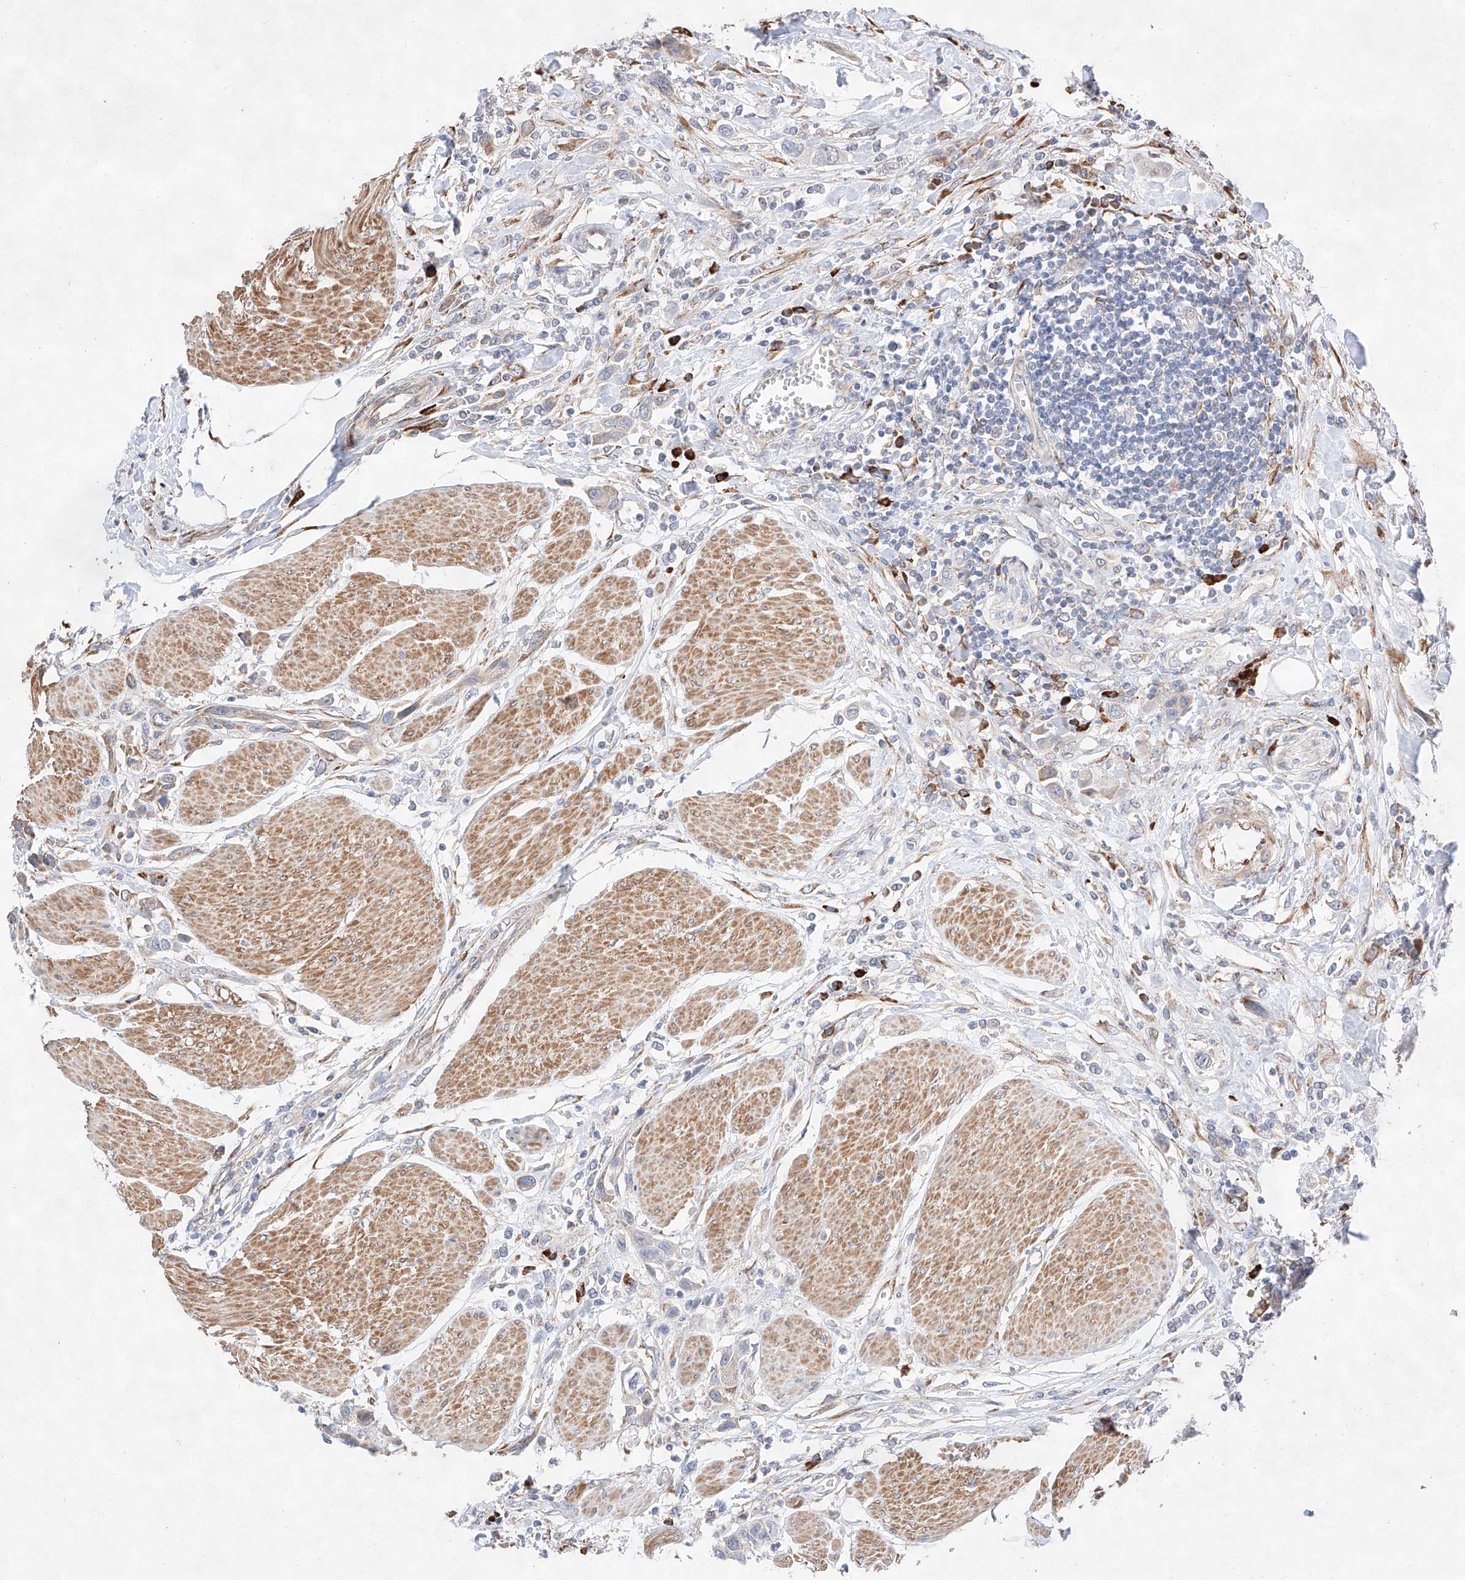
{"staining": {"intensity": "weak", "quantity": "<25%", "location": "cytoplasmic/membranous"}, "tissue": "urothelial cancer", "cell_type": "Tumor cells", "image_type": "cancer", "snomed": [{"axis": "morphology", "description": "Urothelial carcinoma, High grade"}, {"axis": "topography", "description": "Urinary bladder"}], "caption": "There is no significant positivity in tumor cells of high-grade urothelial carcinoma.", "gene": "ATP9B", "patient": {"sex": "male", "age": 50}}